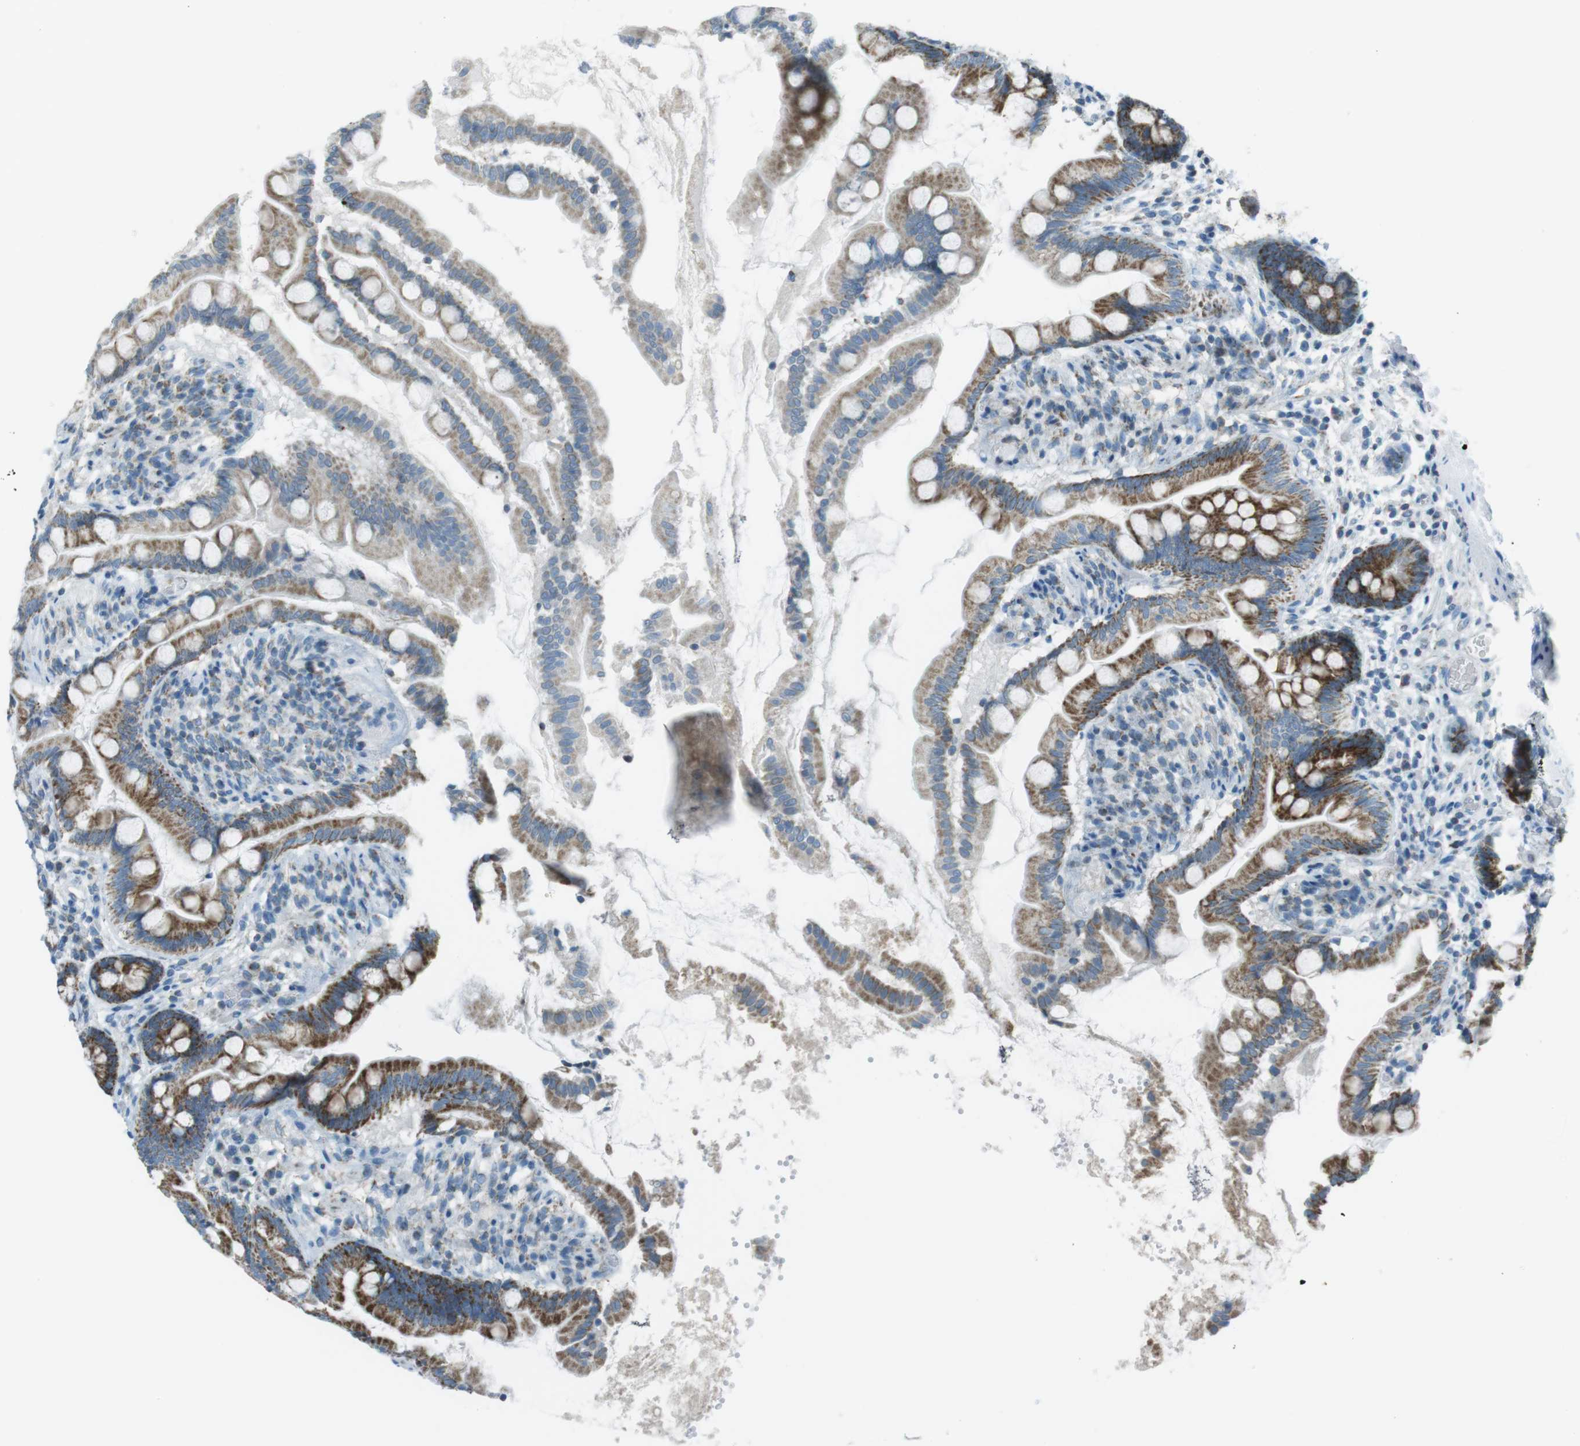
{"staining": {"intensity": "strong", "quantity": ">75%", "location": "cytoplasmic/membranous"}, "tissue": "small intestine", "cell_type": "Glandular cells", "image_type": "normal", "snomed": [{"axis": "morphology", "description": "Normal tissue, NOS"}, {"axis": "topography", "description": "Small intestine"}], "caption": "A brown stain shows strong cytoplasmic/membranous expression of a protein in glandular cells of unremarkable small intestine. The protein of interest is shown in brown color, while the nuclei are stained blue.", "gene": "DNAJA3", "patient": {"sex": "female", "age": 56}}